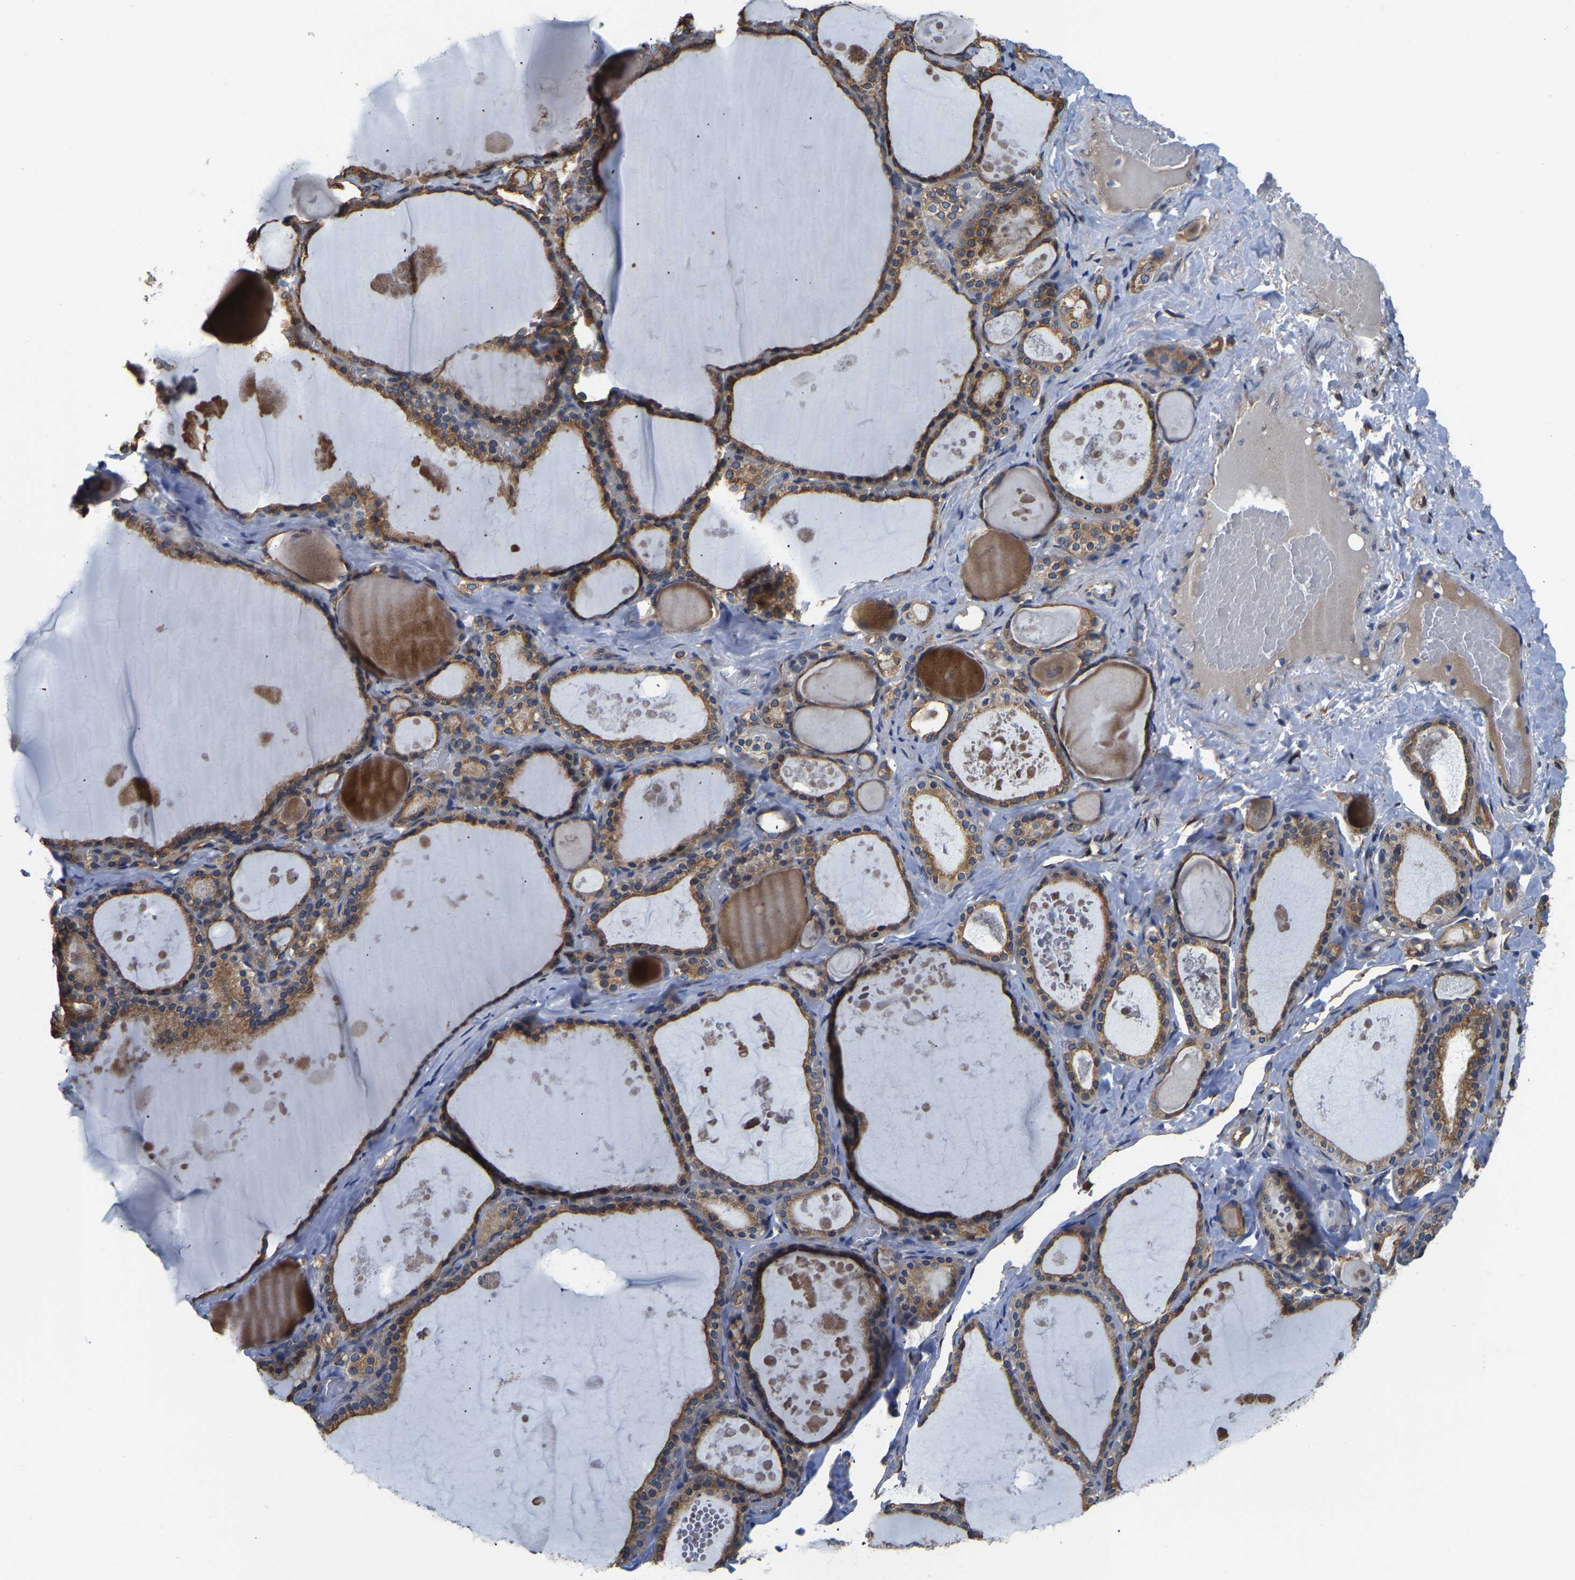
{"staining": {"intensity": "moderate", "quantity": ">75%", "location": "cytoplasmic/membranous"}, "tissue": "thyroid gland", "cell_type": "Glandular cells", "image_type": "normal", "snomed": [{"axis": "morphology", "description": "Normal tissue, NOS"}, {"axis": "topography", "description": "Thyroid gland"}], "caption": "Brown immunohistochemical staining in benign thyroid gland shows moderate cytoplasmic/membranous positivity in about >75% of glandular cells.", "gene": "ARL6IP5", "patient": {"sex": "male", "age": 56}}